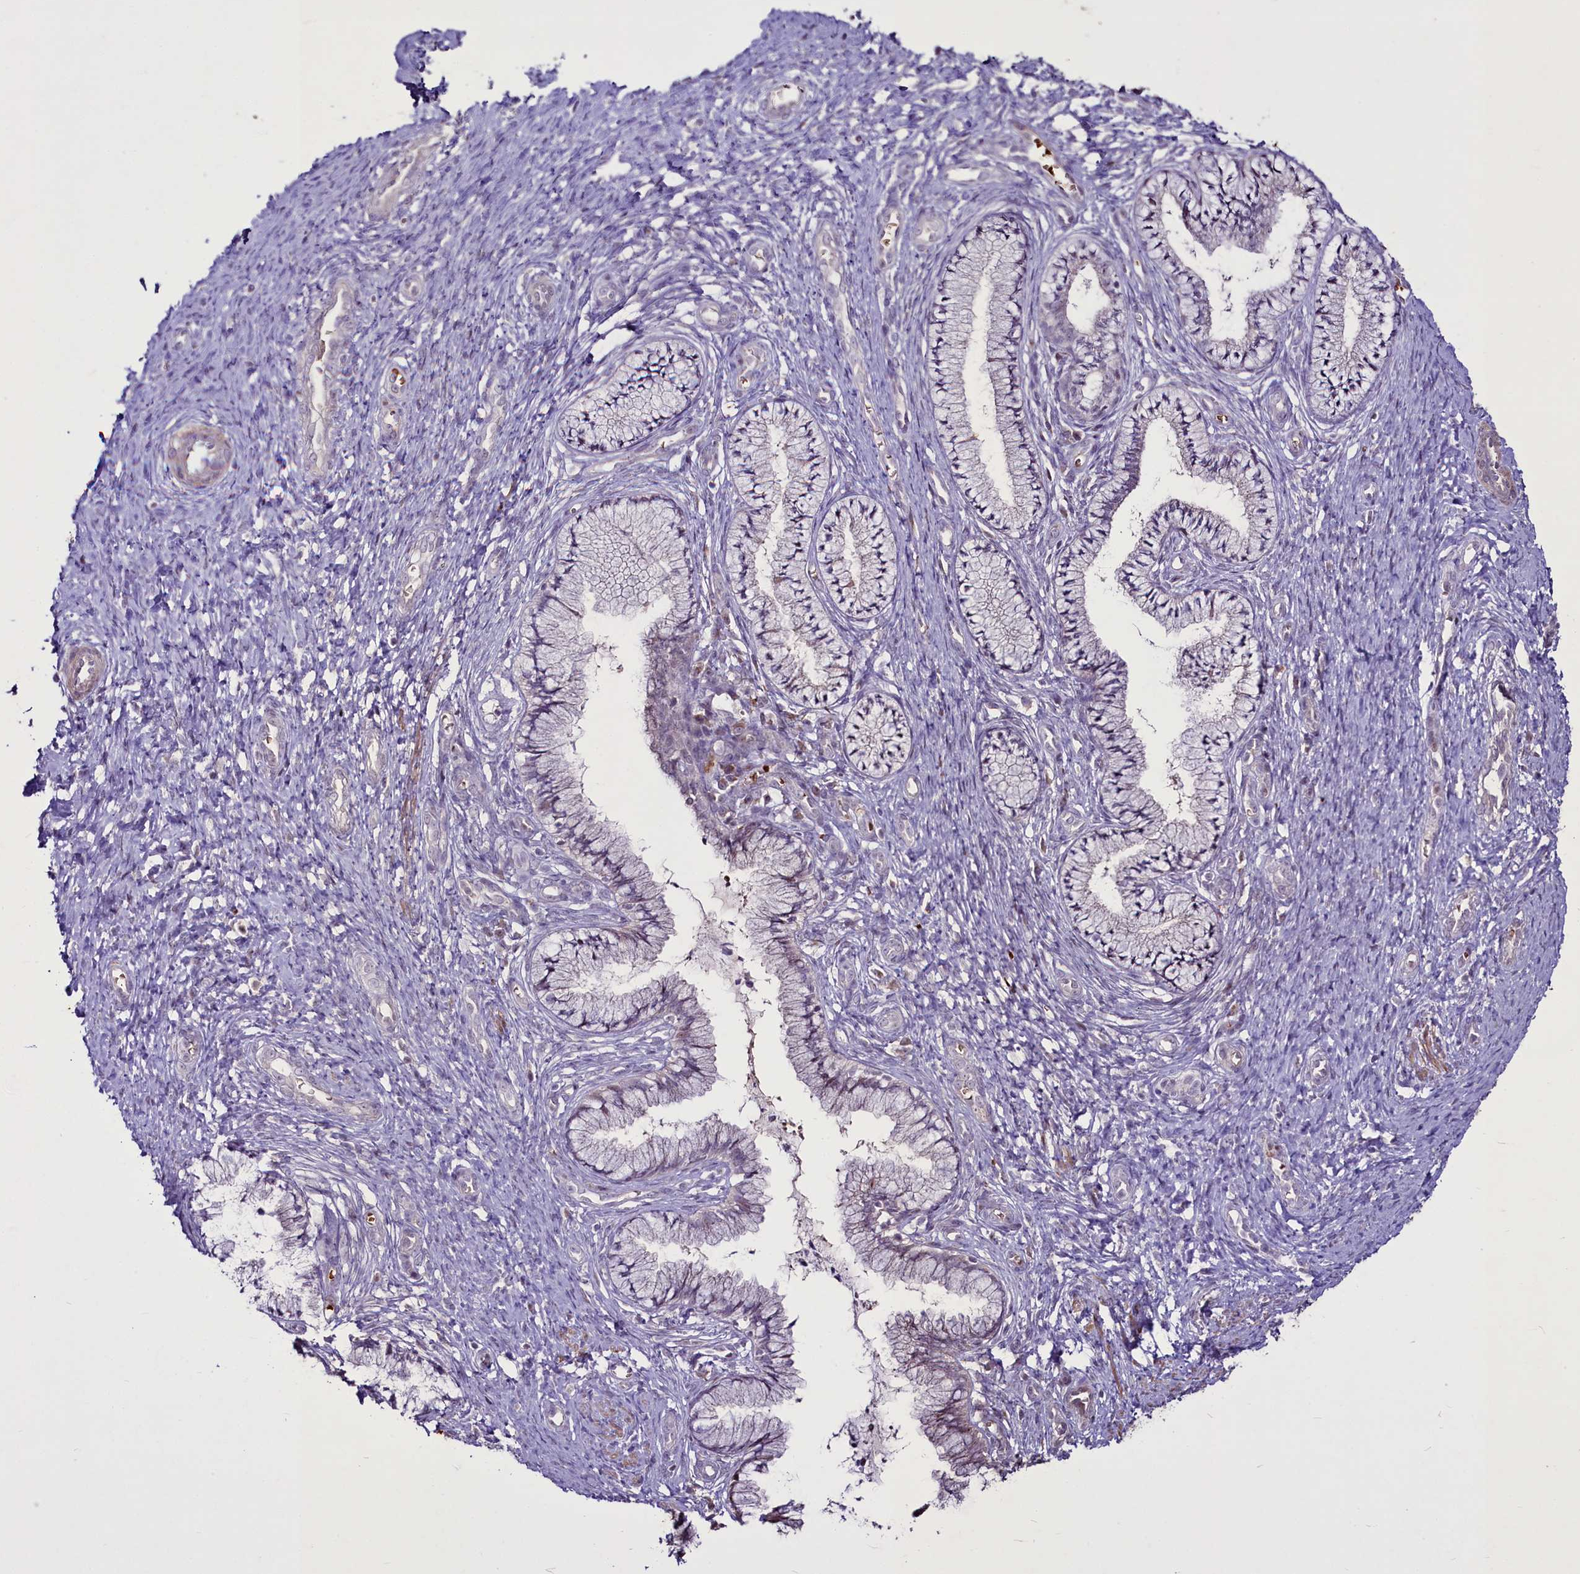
{"staining": {"intensity": "moderate", "quantity": "<25%", "location": "cytoplasmic/membranous"}, "tissue": "cervix", "cell_type": "Glandular cells", "image_type": "normal", "snomed": [{"axis": "morphology", "description": "Normal tissue, NOS"}, {"axis": "topography", "description": "Cervix"}], "caption": "The immunohistochemical stain shows moderate cytoplasmic/membranous positivity in glandular cells of normal cervix. The staining was performed using DAB (3,3'-diaminobenzidine) to visualize the protein expression in brown, while the nuclei were stained in blue with hematoxylin (Magnification: 20x).", "gene": "SUSD3", "patient": {"sex": "female", "age": 36}}